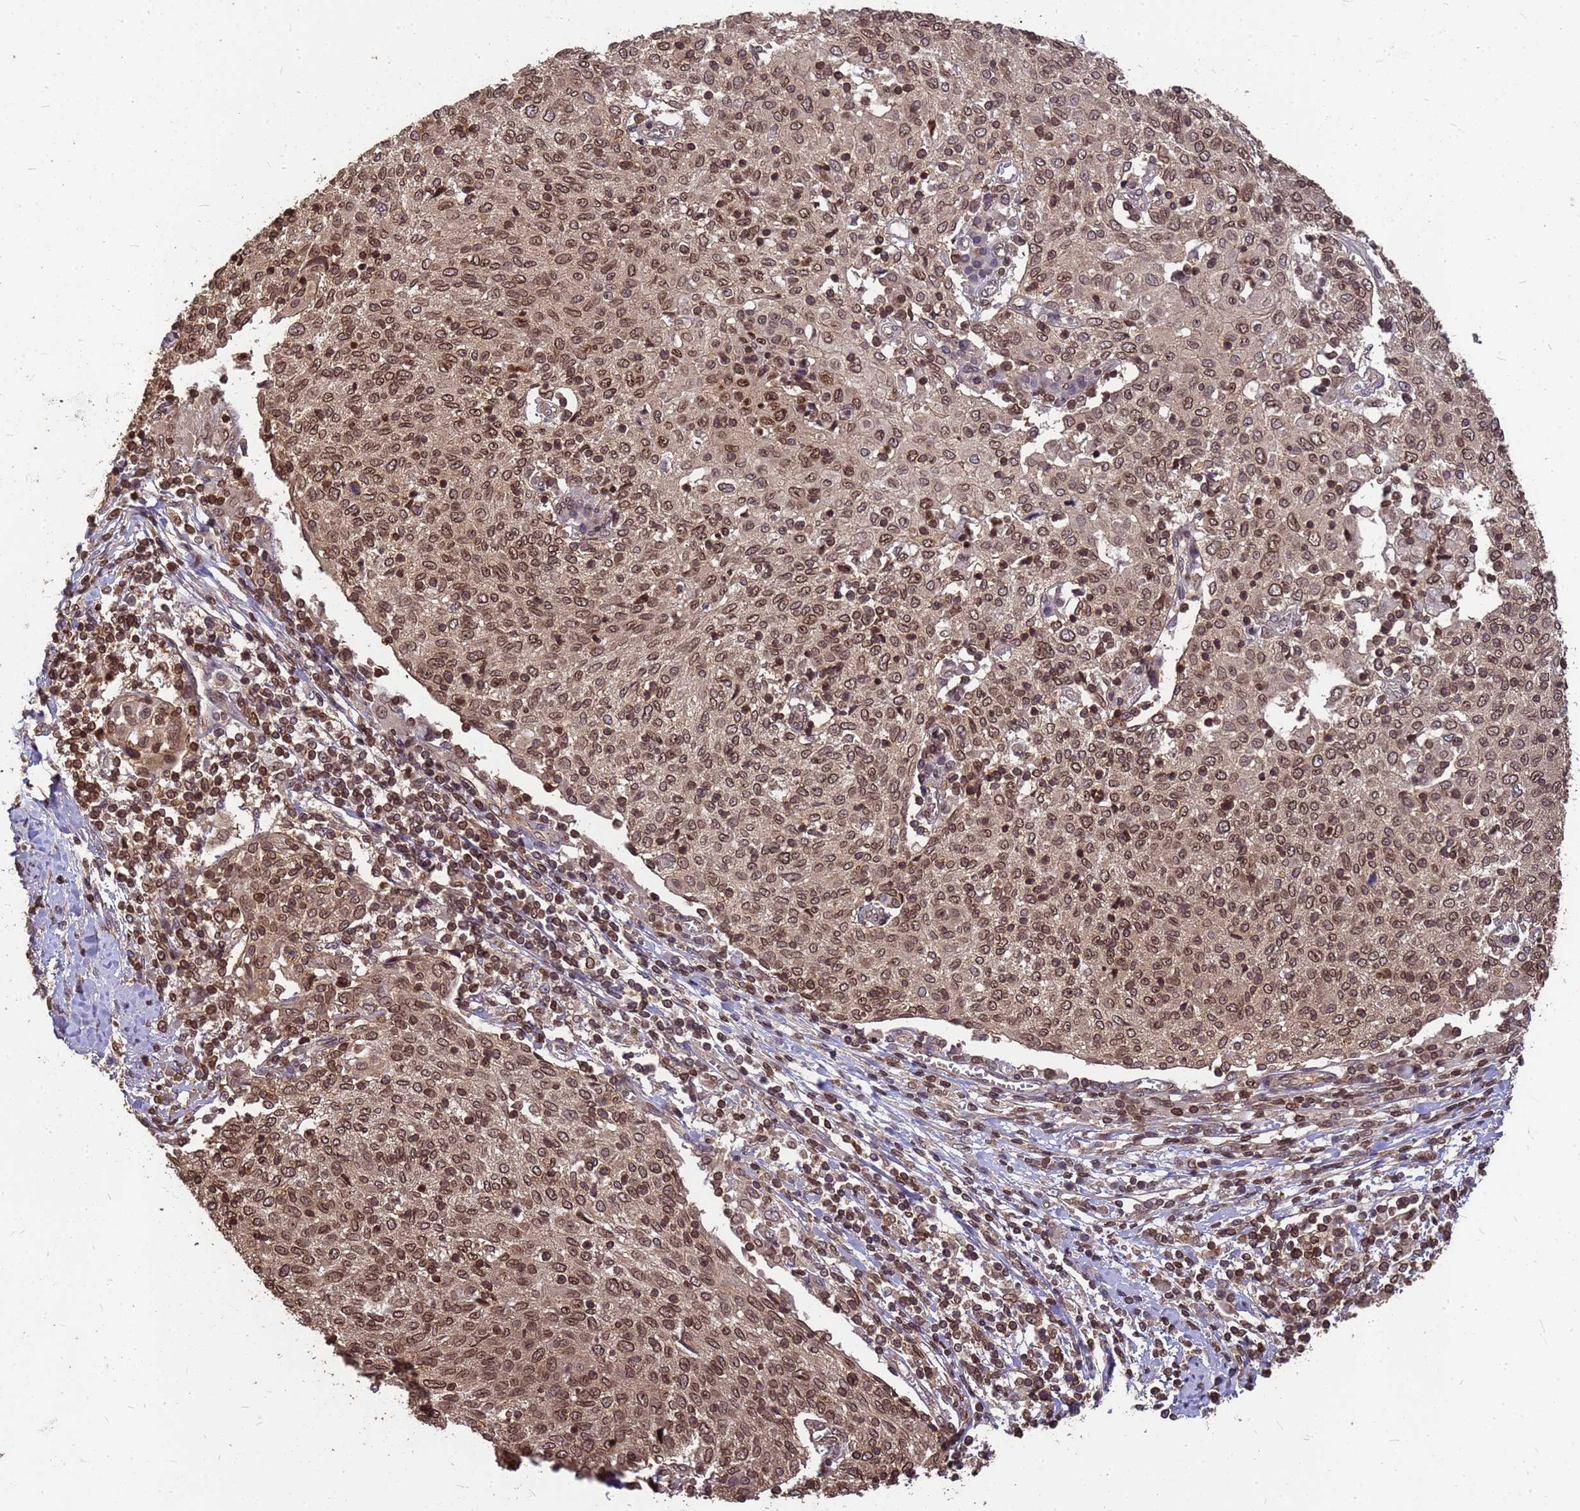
{"staining": {"intensity": "moderate", "quantity": ">75%", "location": "nuclear"}, "tissue": "cervical cancer", "cell_type": "Tumor cells", "image_type": "cancer", "snomed": [{"axis": "morphology", "description": "Squamous cell carcinoma, NOS"}, {"axis": "topography", "description": "Cervix"}], "caption": "Immunohistochemistry (IHC) (DAB (3,3'-diaminobenzidine)) staining of human cervical cancer displays moderate nuclear protein staining in approximately >75% of tumor cells.", "gene": "C1orf35", "patient": {"sex": "female", "age": 52}}